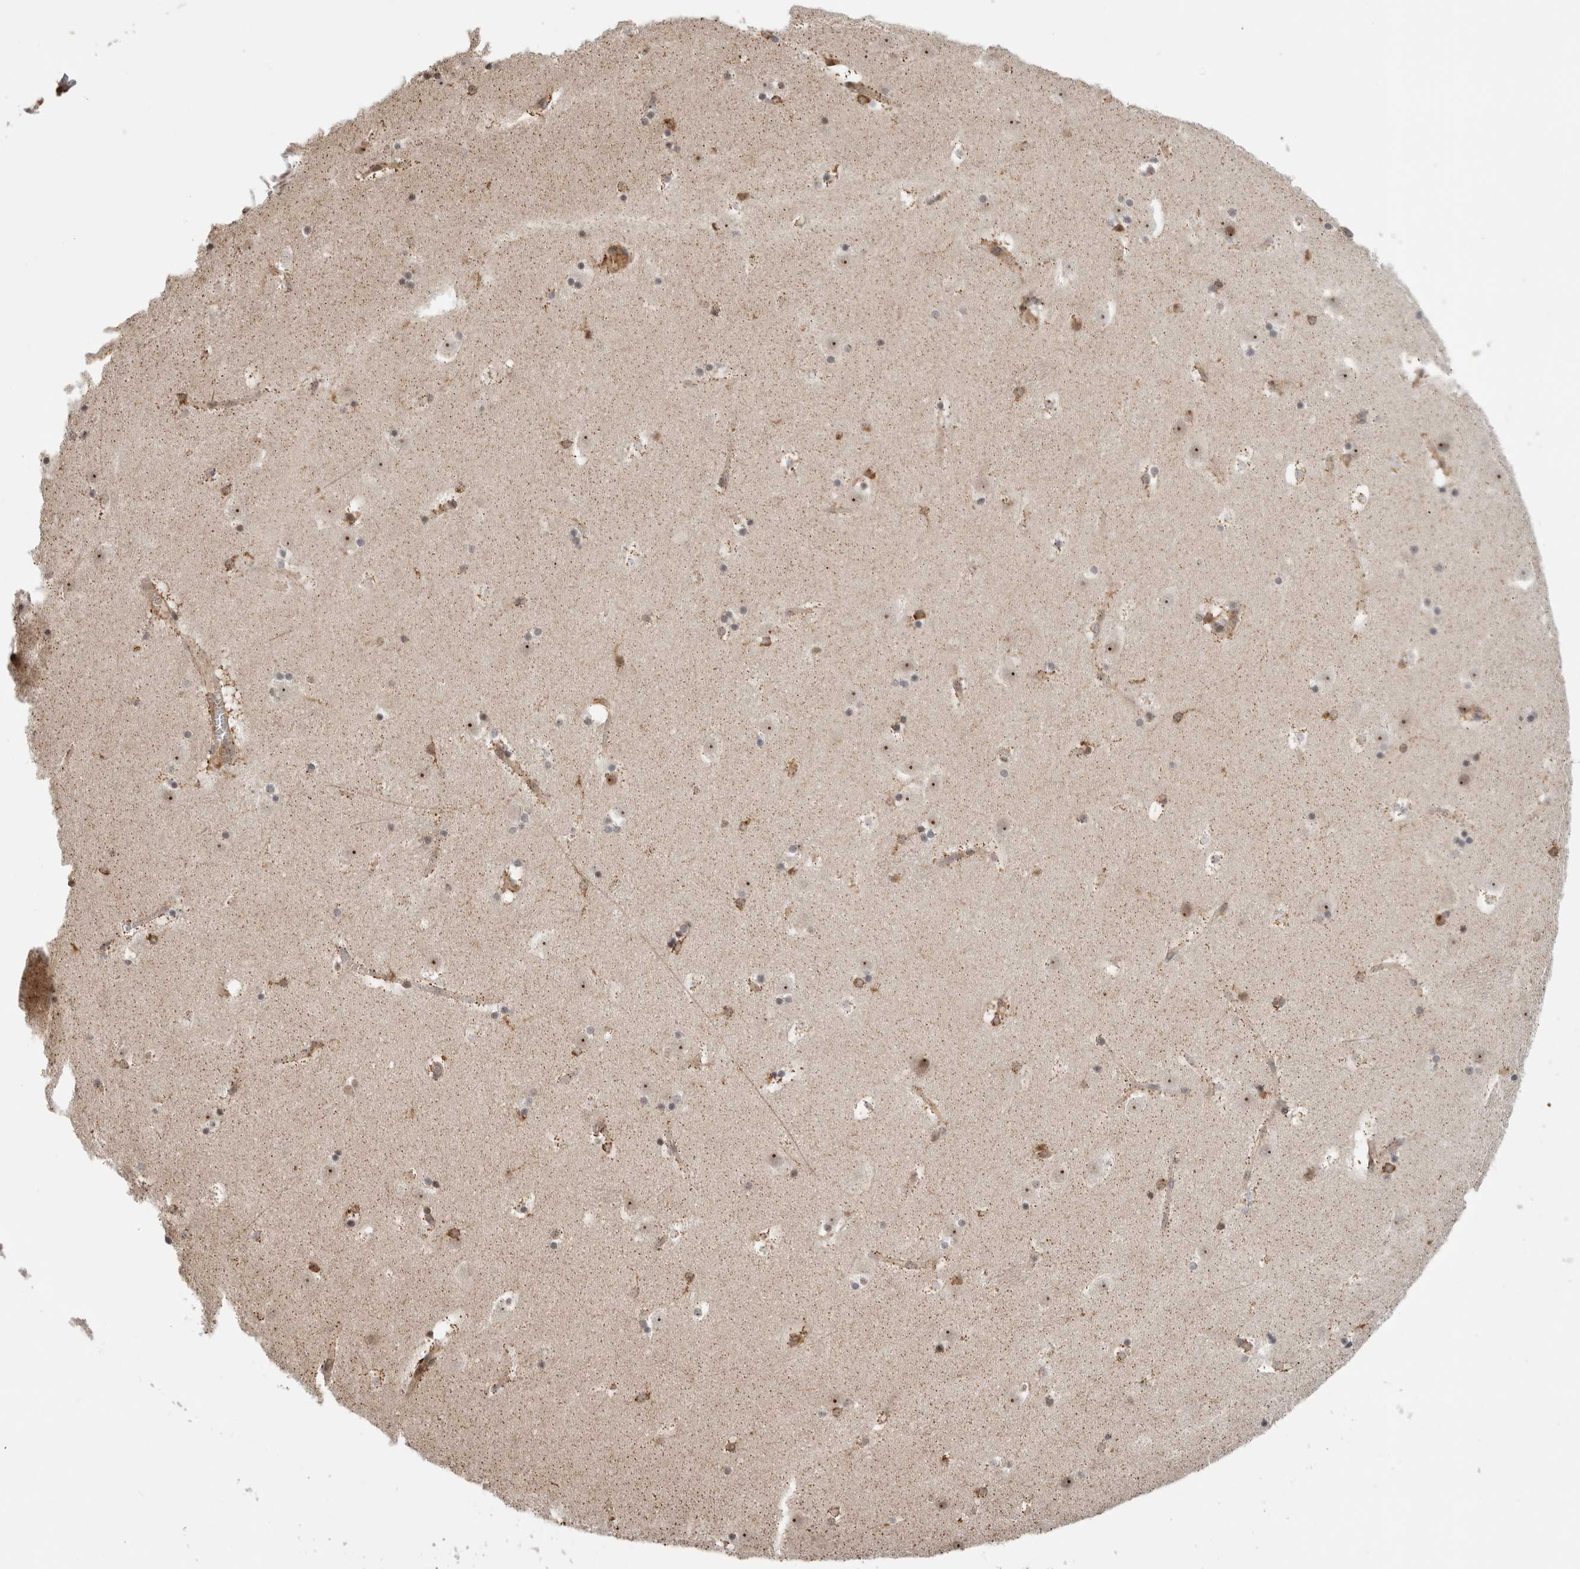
{"staining": {"intensity": "moderate", "quantity": "<25%", "location": "cytoplasmic/membranous"}, "tissue": "caudate", "cell_type": "Glial cells", "image_type": "normal", "snomed": [{"axis": "morphology", "description": "Normal tissue, NOS"}, {"axis": "topography", "description": "Lateral ventricle wall"}], "caption": "A low amount of moderate cytoplasmic/membranous staining is identified in about <25% of glial cells in normal caudate.", "gene": "WASF2", "patient": {"sex": "male", "age": 45}}